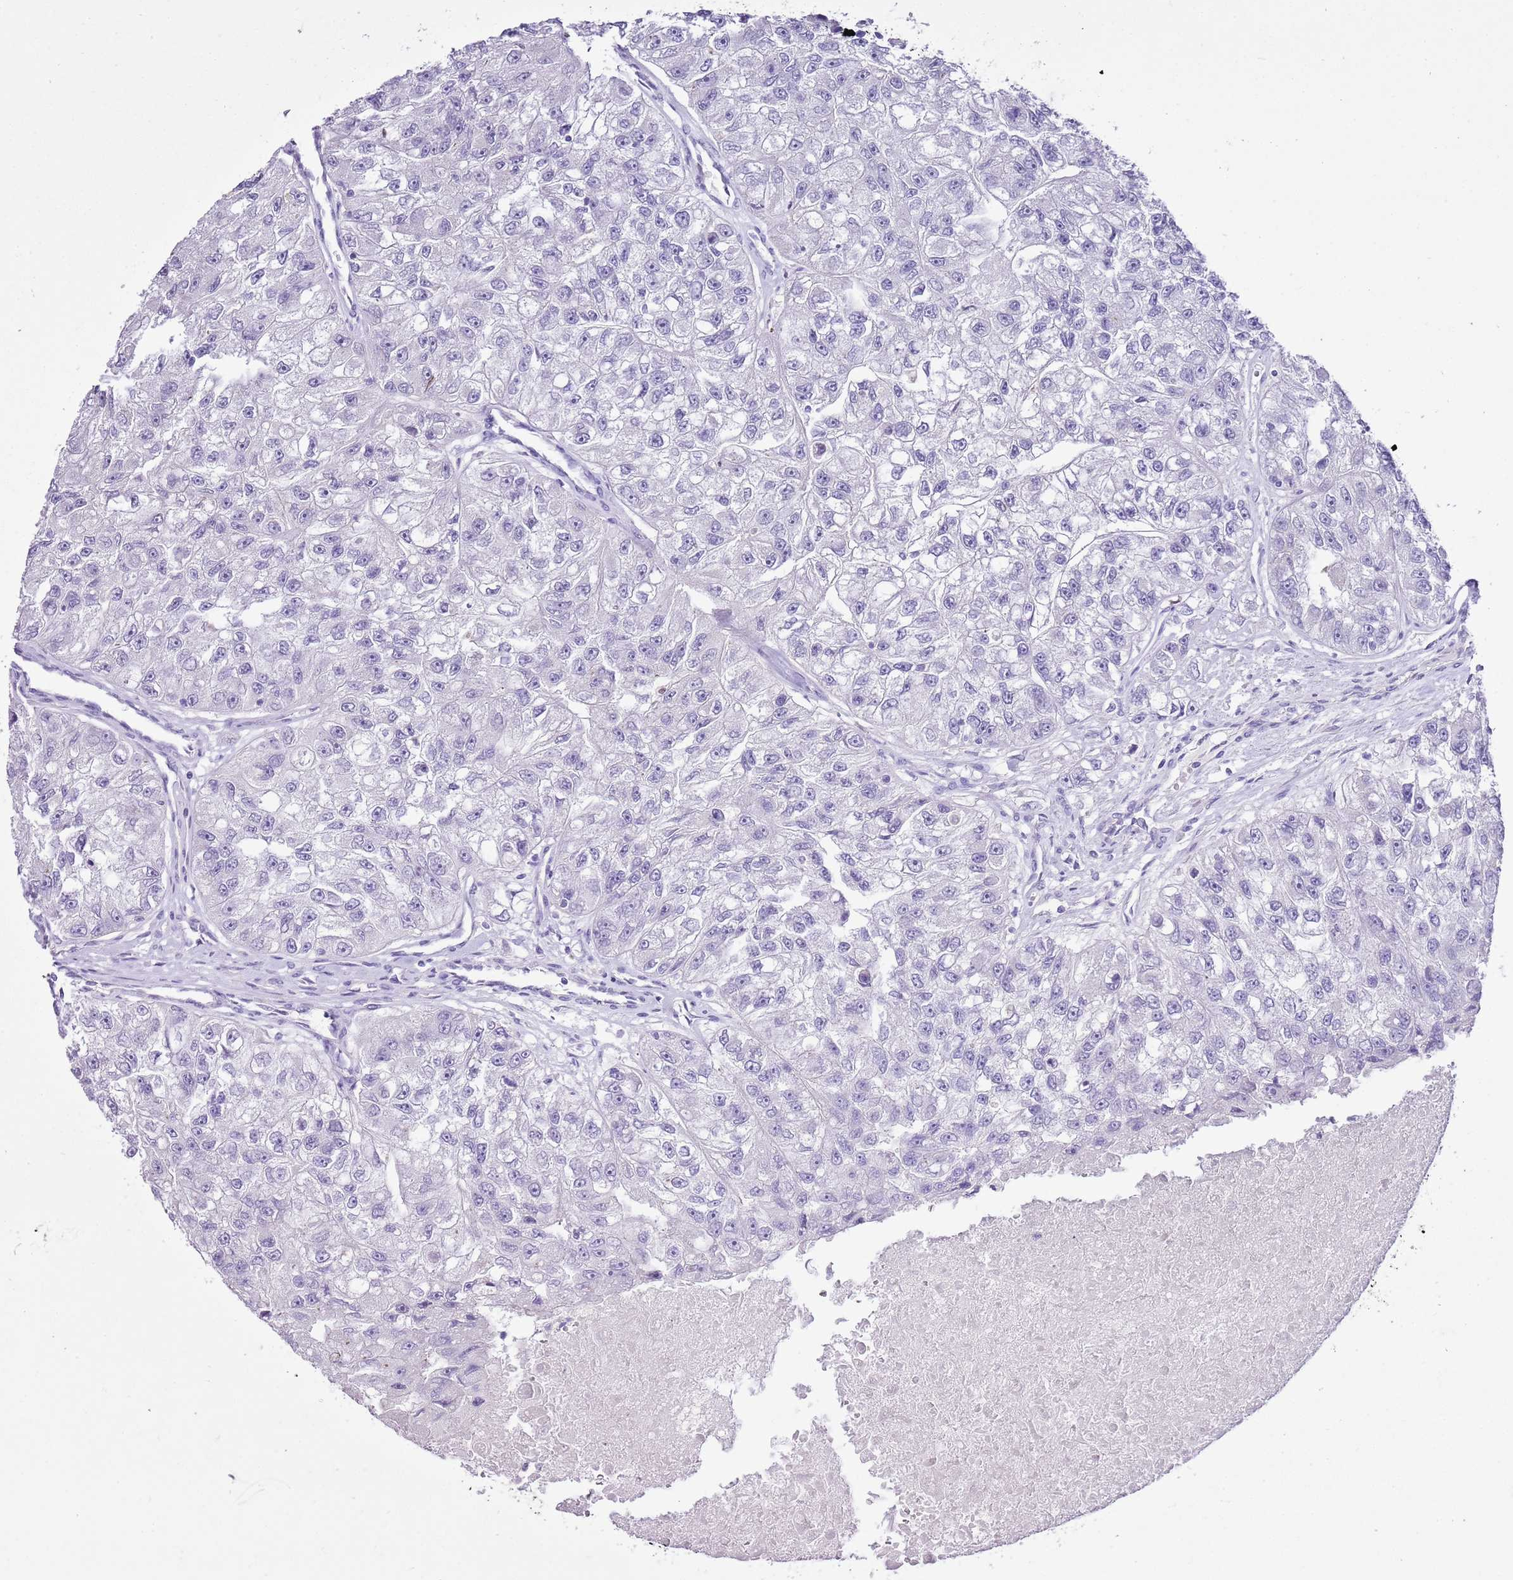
{"staining": {"intensity": "negative", "quantity": "none", "location": "none"}, "tissue": "renal cancer", "cell_type": "Tumor cells", "image_type": "cancer", "snomed": [{"axis": "morphology", "description": "Adenocarcinoma, NOS"}, {"axis": "topography", "description": "Kidney"}], "caption": "This is an immunohistochemistry (IHC) image of human adenocarcinoma (renal). There is no expression in tumor cells.", "gene": "XPO7", "patient": {"sex": "male", "age": 63}}